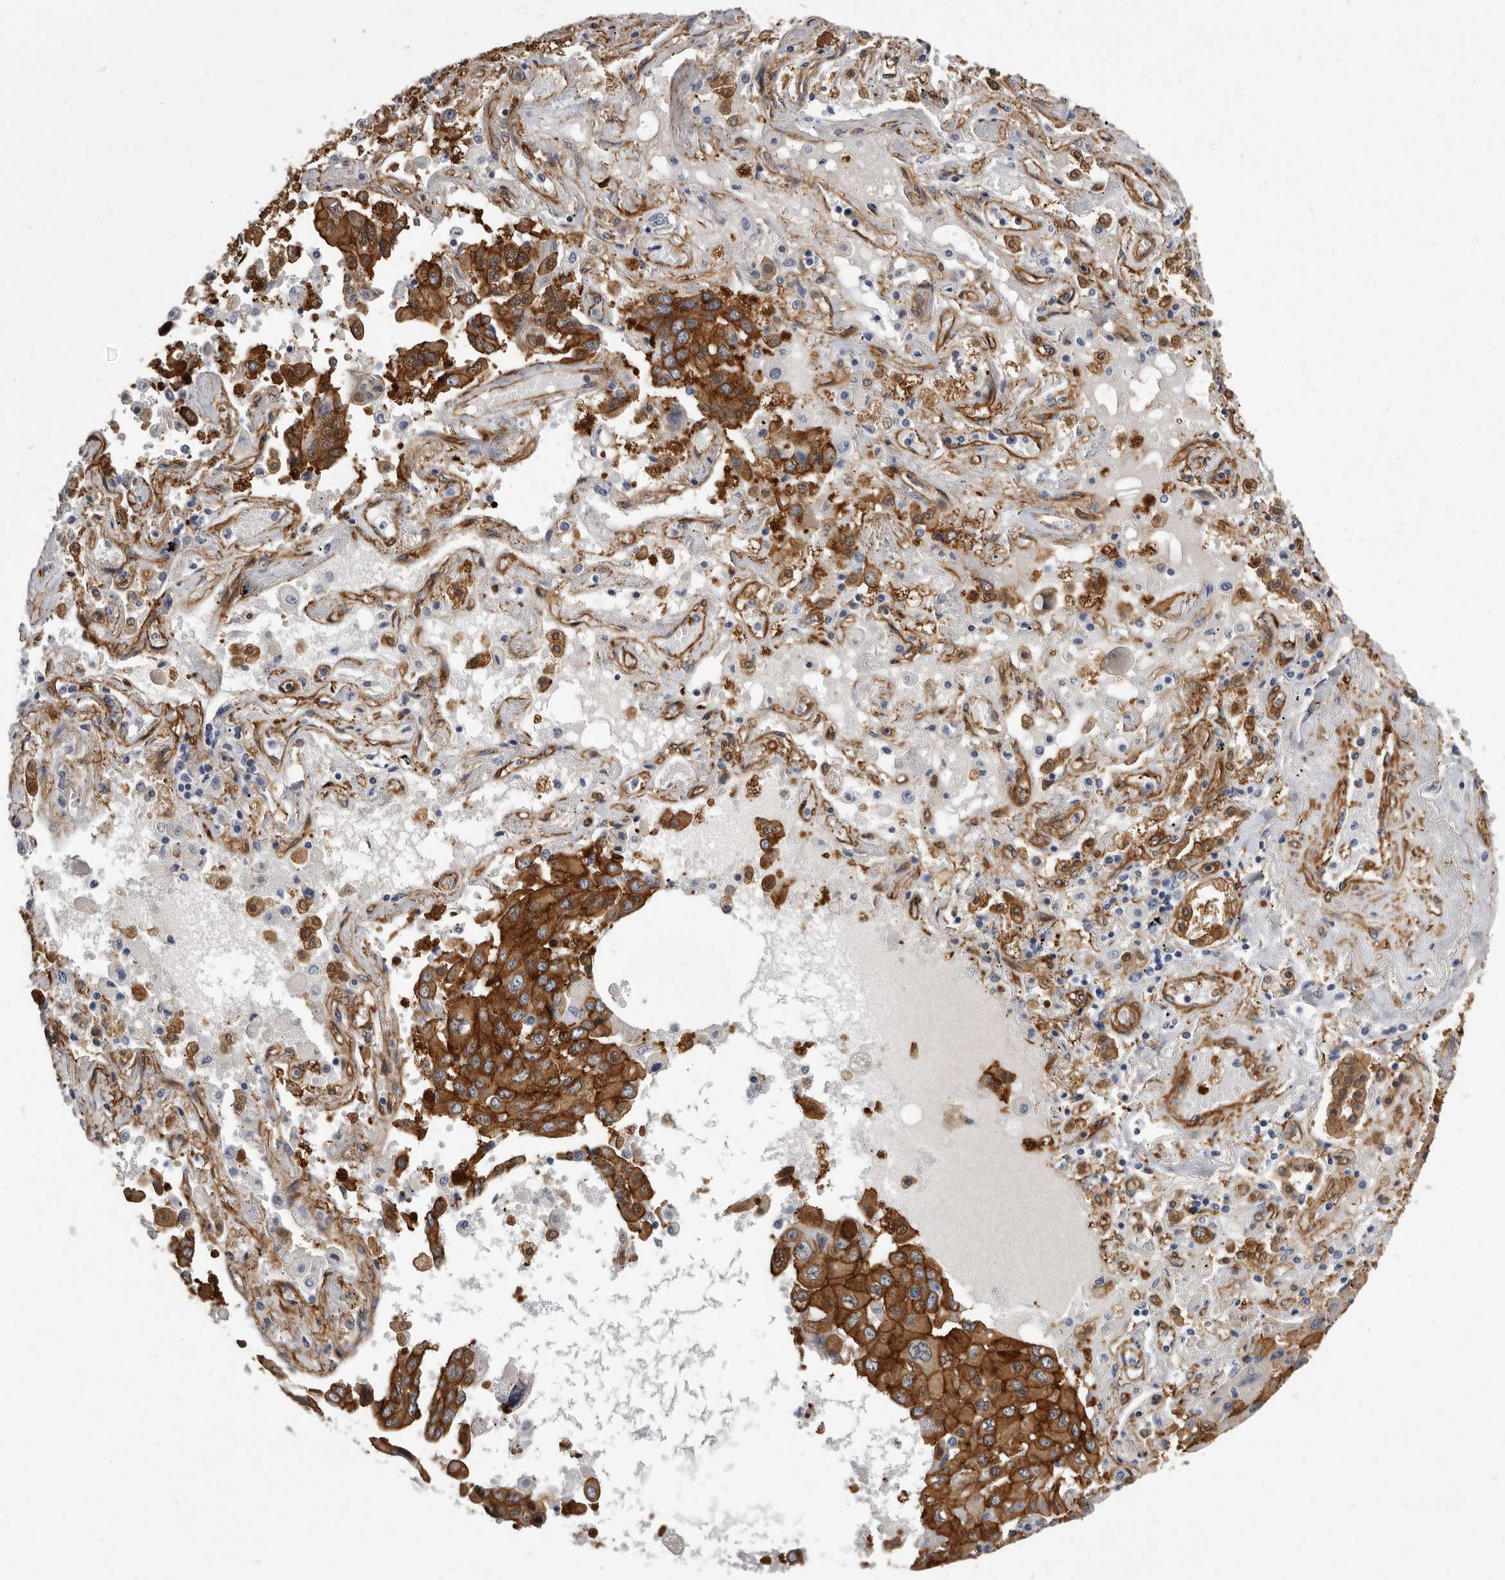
{"staining": {"intensity": "strong", "quantity": ">75%", "location": "cytoplasmic/membranous"}, "tissue": "lung cancer", "cell_type": "Tumor cells", "image_type": "cancer", "snomed": [{"axis": "morphology", "description": "Adenocarcinoma, NOS"}, {"axis": "topography", "description": "Lung"}], "caption": "Brown immunohistochemical staining in lung cancer (adenocarcinoma) exhibits strong cytoplasmic/membranous staining in about >75% of tumor cells.", "gene": "ENAH", "patient": {"sex": "female", "age": 65}}